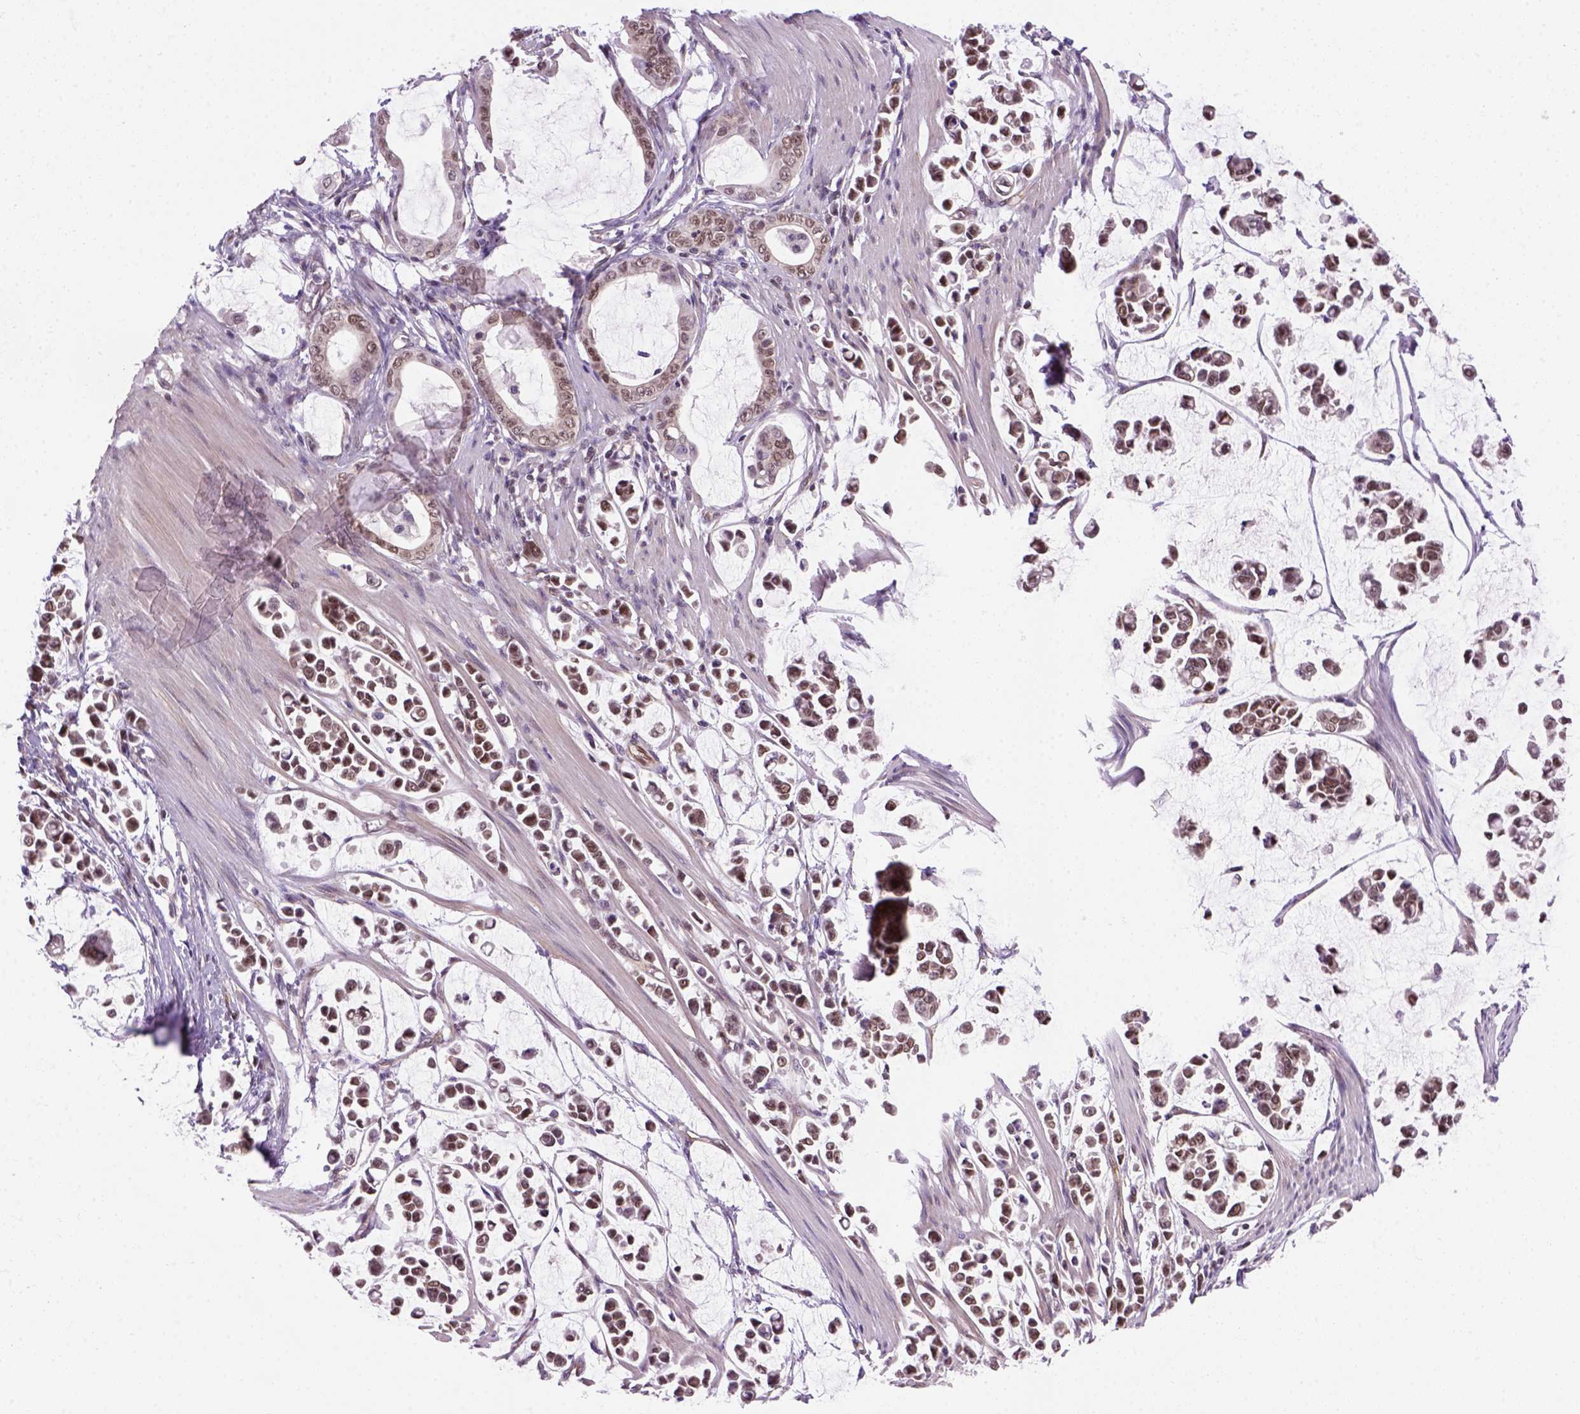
{"staining": {"intensity": "weak", "quantity": "25%-75%", "location": "nuclear"}, "tissue": "stomach cancer", "cell_type": "Tumor cells", "image_type": "cancer", "snomed": [{"axis": "morphology", "description": "Adenocarcinoma, NOS"}, {"axis": "topography", "description": "Stomach"}], "caption": "A micrograph showing weak nuclear expression in about 25%-75% of tumor cells in stomach cancer, as visualized by brown immunohistochemical staining.", "gene": "MGMT", "patient": {"sex": "male", "age": 82}}